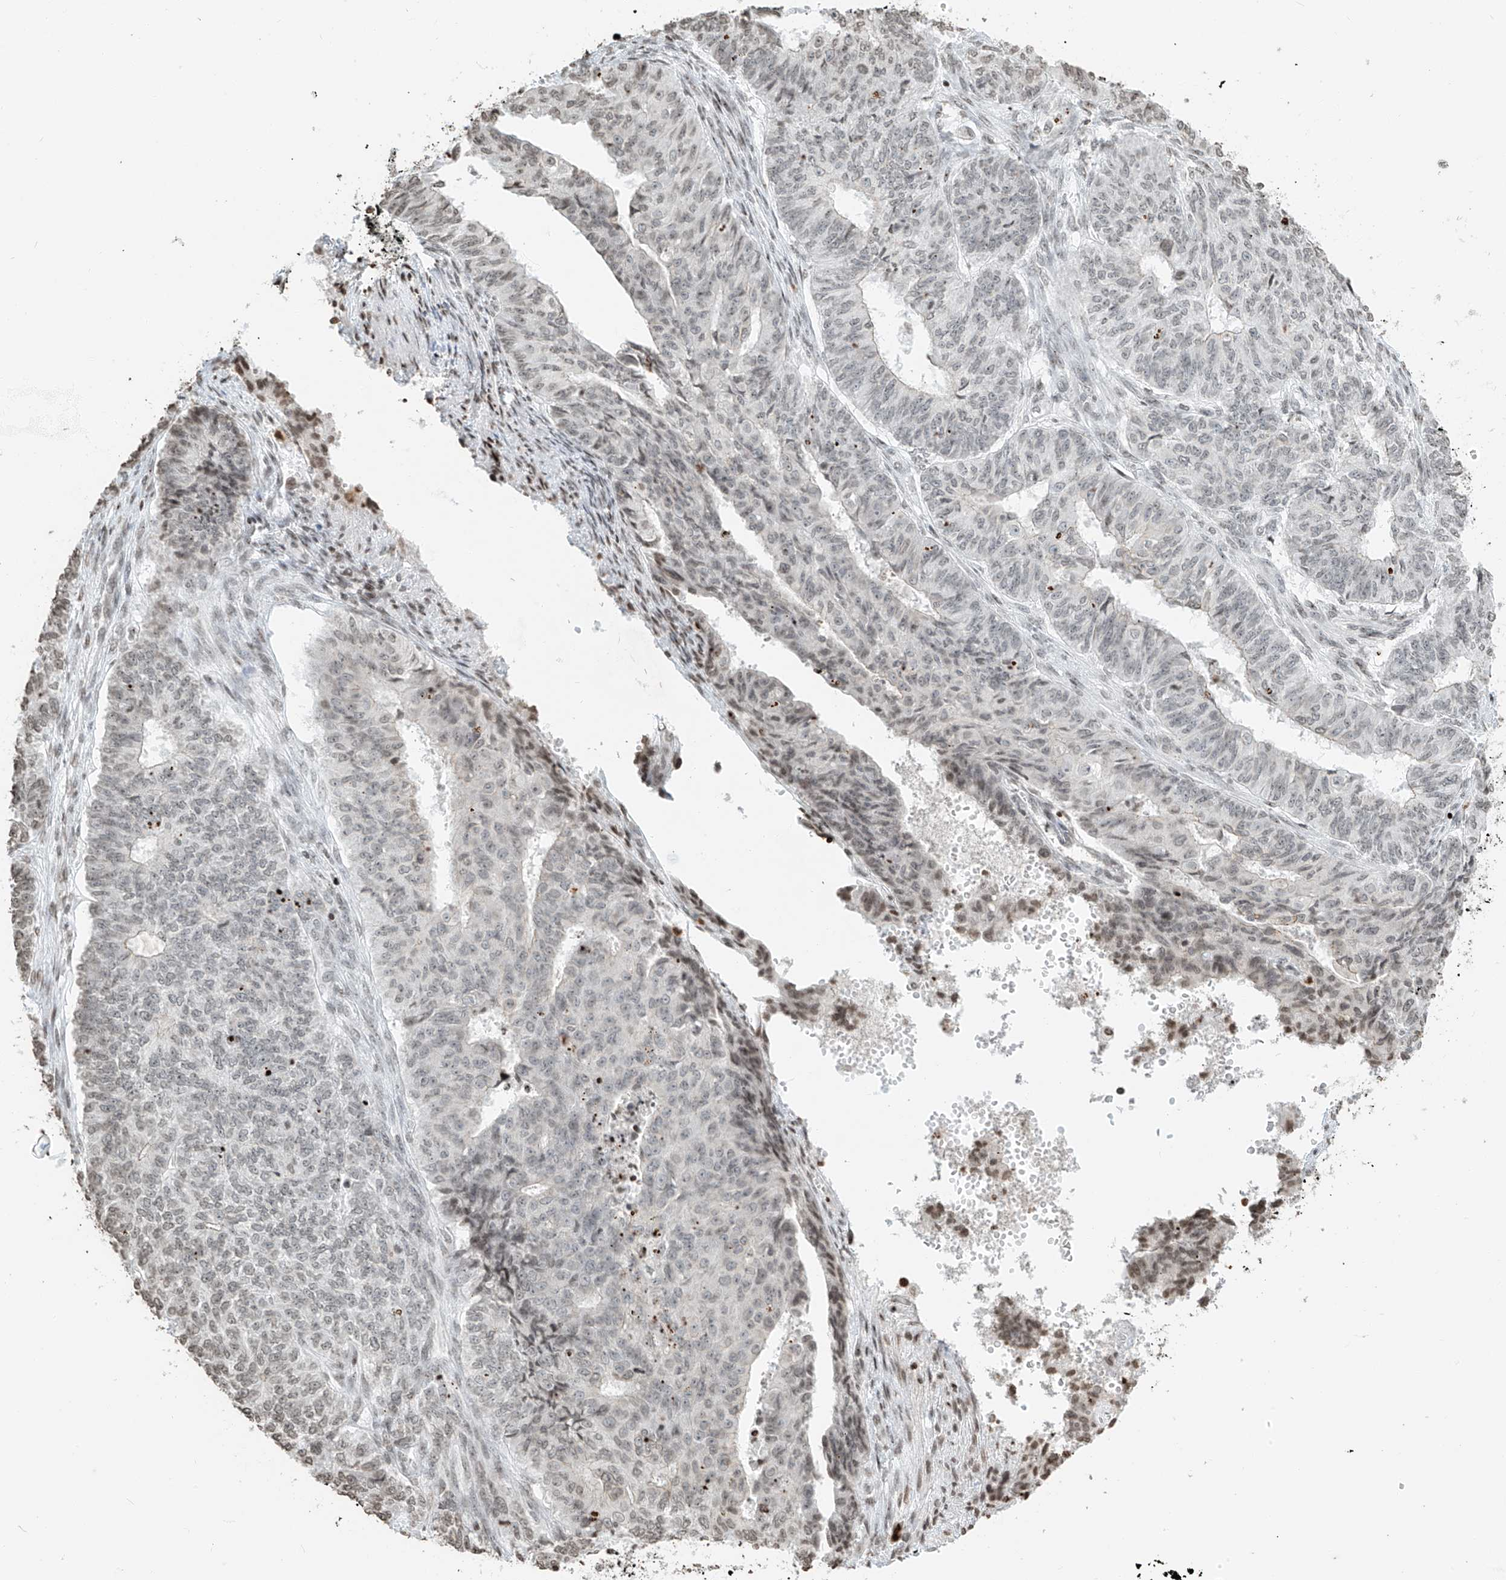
{"staining": {"intensity": "weak", "quantity": "<25%", "location": "nuclear"}, "tissue": "endometrial cancer", "cell_type": "Tumor cells", "image_type": "cancer", "snomed": [{"axis": "morphology", "description": "Adenocarcinoma, NOS"}, {"axis": "topography", "description": "Endometrium"}], "caption": "This is an IHC micrograph of human endometrial adenocarcinoma. There is no expression in tumor cells.", "gene": "C17orf58", "patient": {"sex": "female", "age": 32}}